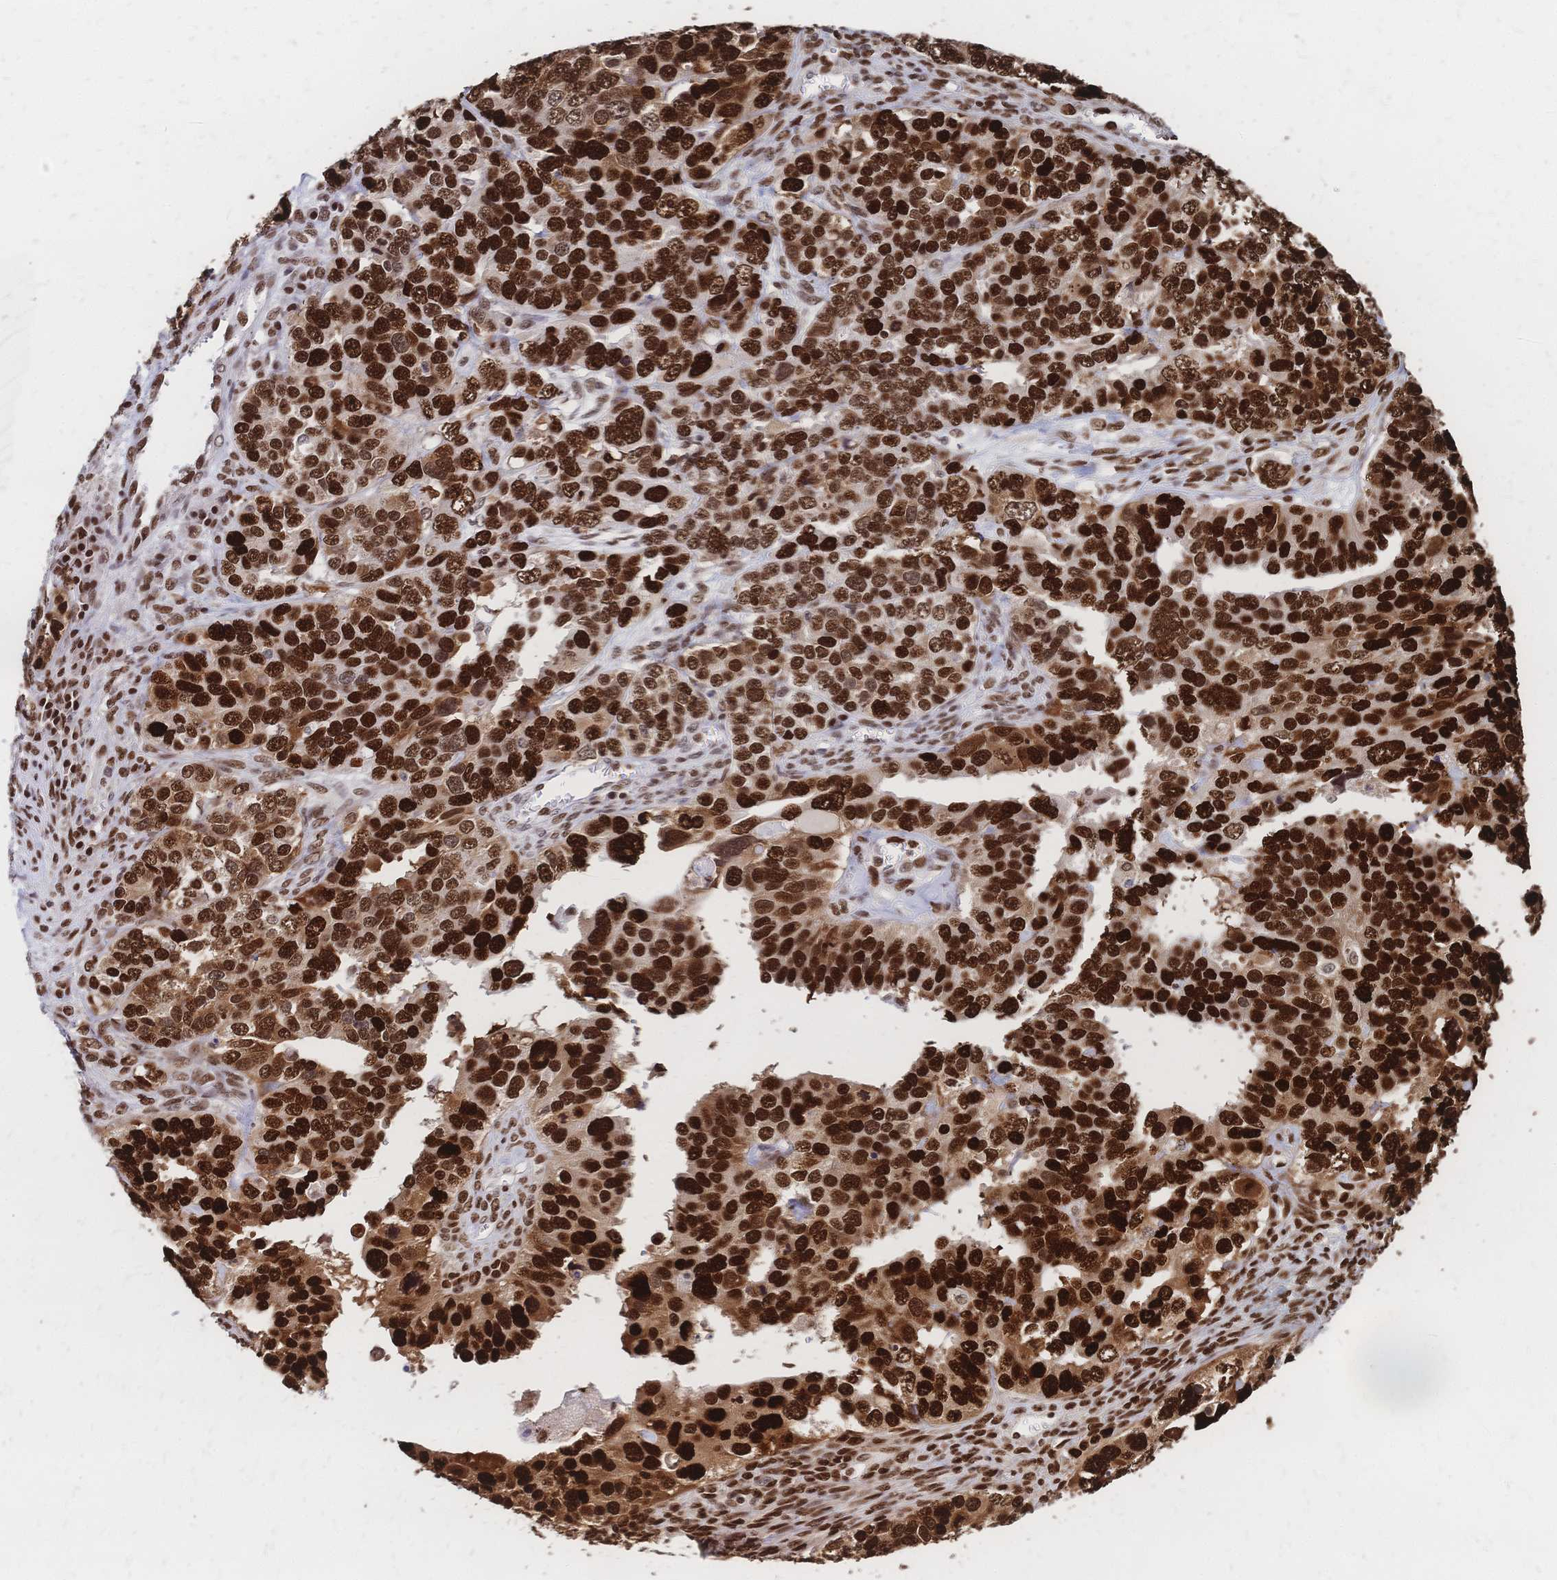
{"staining": {"intensity": "strong", "quantity": ">75%", "location": "nuclear"}, "tissue": "ovarian cancer", "cell_type": "Tumor cells", "image_type": "cancer", "snomed": [{"axis": "morphology", "description": "Cystadenocarcinoma, serous, NOS"}, {"axis": "topography", "description": "Ovary"}], "caption": "Immunohistochemistry (IHC) image of serous cystadenocarcinoma (ovarian) stained for a protein (brown), which demonstrates high levels of strong nuclear expression in approximately >75% of tumor cells.", "gene": "HDGF", "patient": {"sex": "female", "age": 76}}